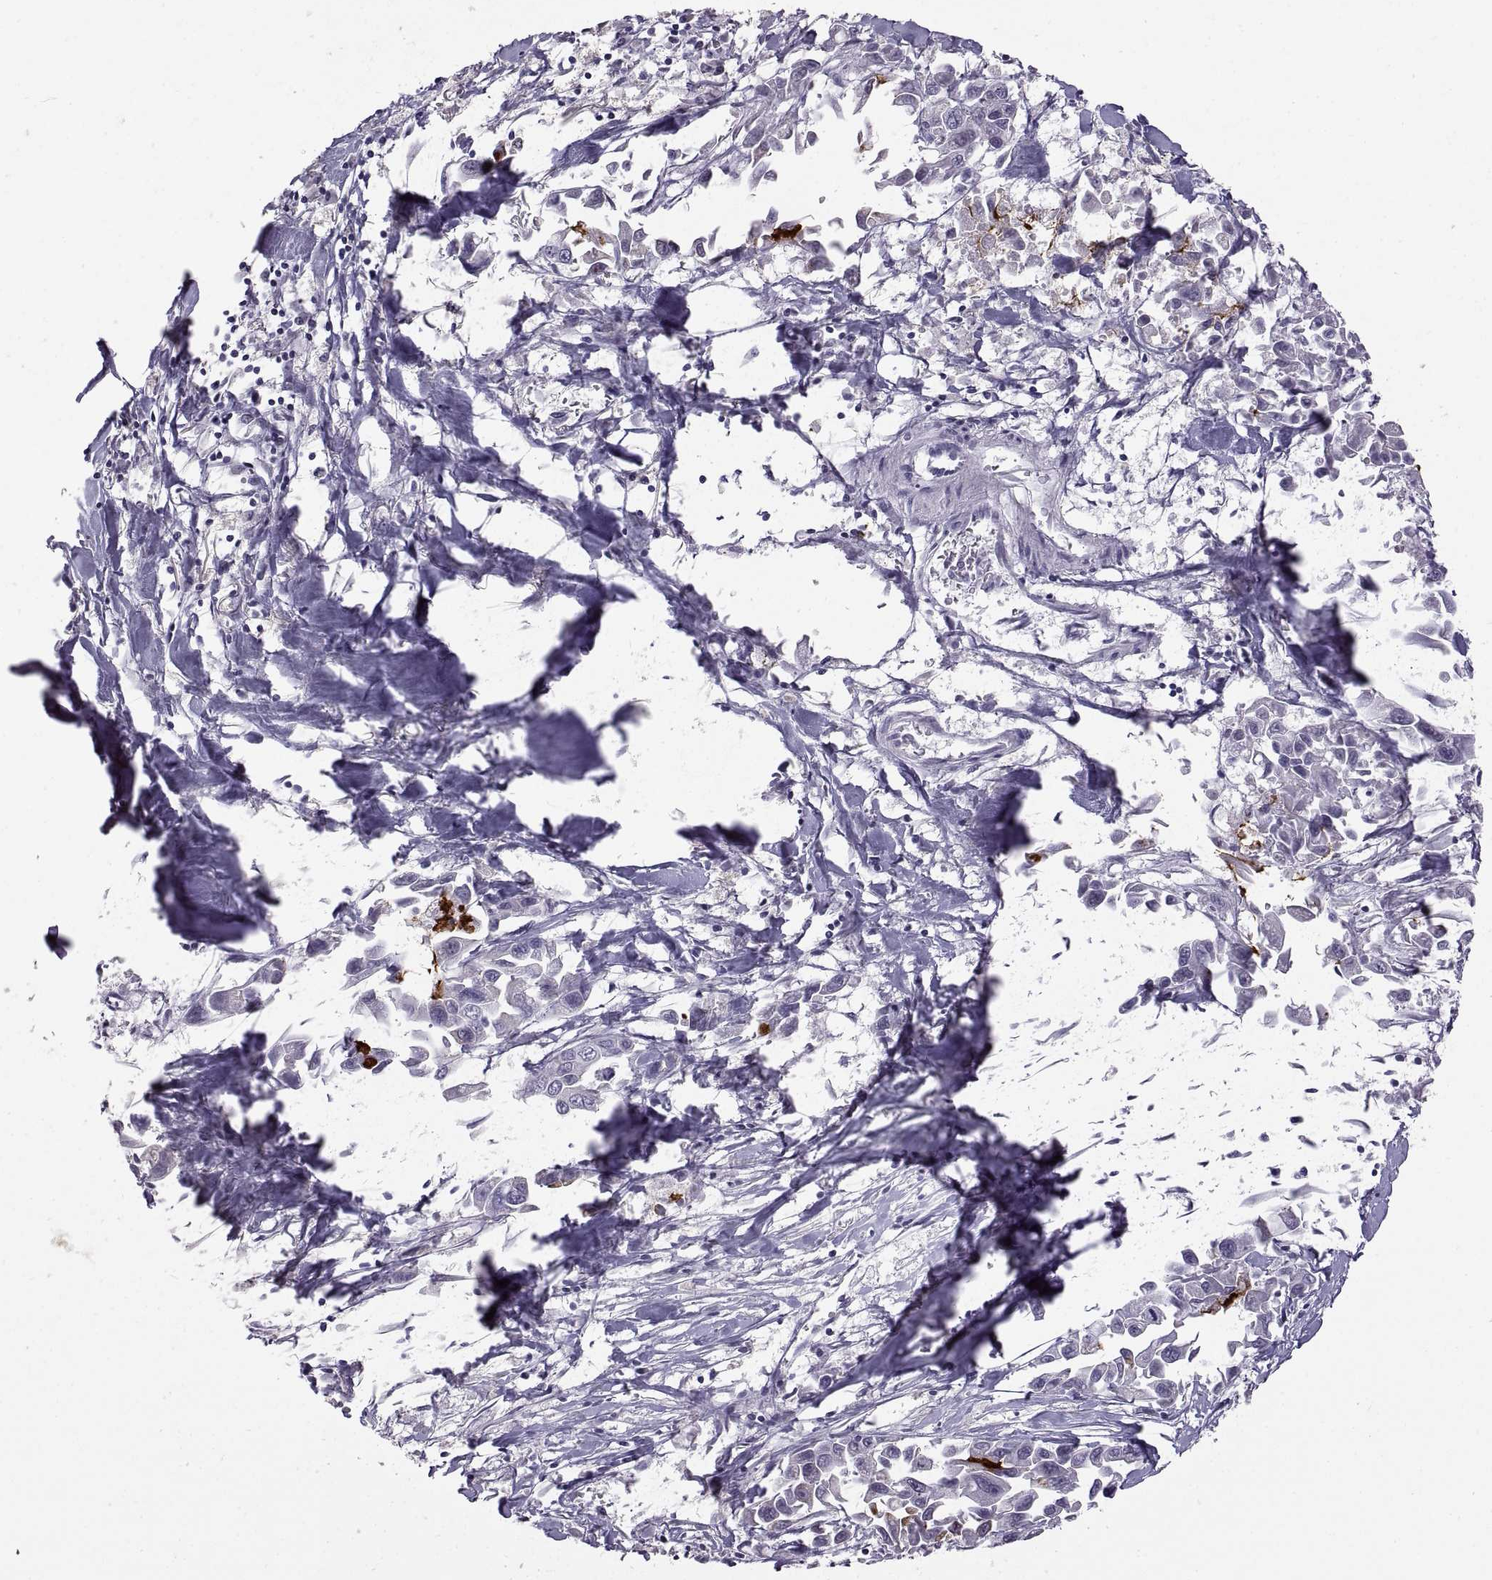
{"staining": {"intensity": "negative", "quantity": "none", "location": "none"}, "tissue": "pancreatic cancer", "cell_type": "Tumor cells", "image_type": "cancer", "snomed": [{"axis": "morphology", "description": "Adenocarcinoma, NOS"}, {"axis": "topography", "description": "Pancreas"}], "caption": "Pancreatic cancer (adenocarcinoma) was stained to show a protein in brown. There is no significant expression in tumor cells.", "gene": "NEK2", "patient": {"sex": "female", "age": 83}}